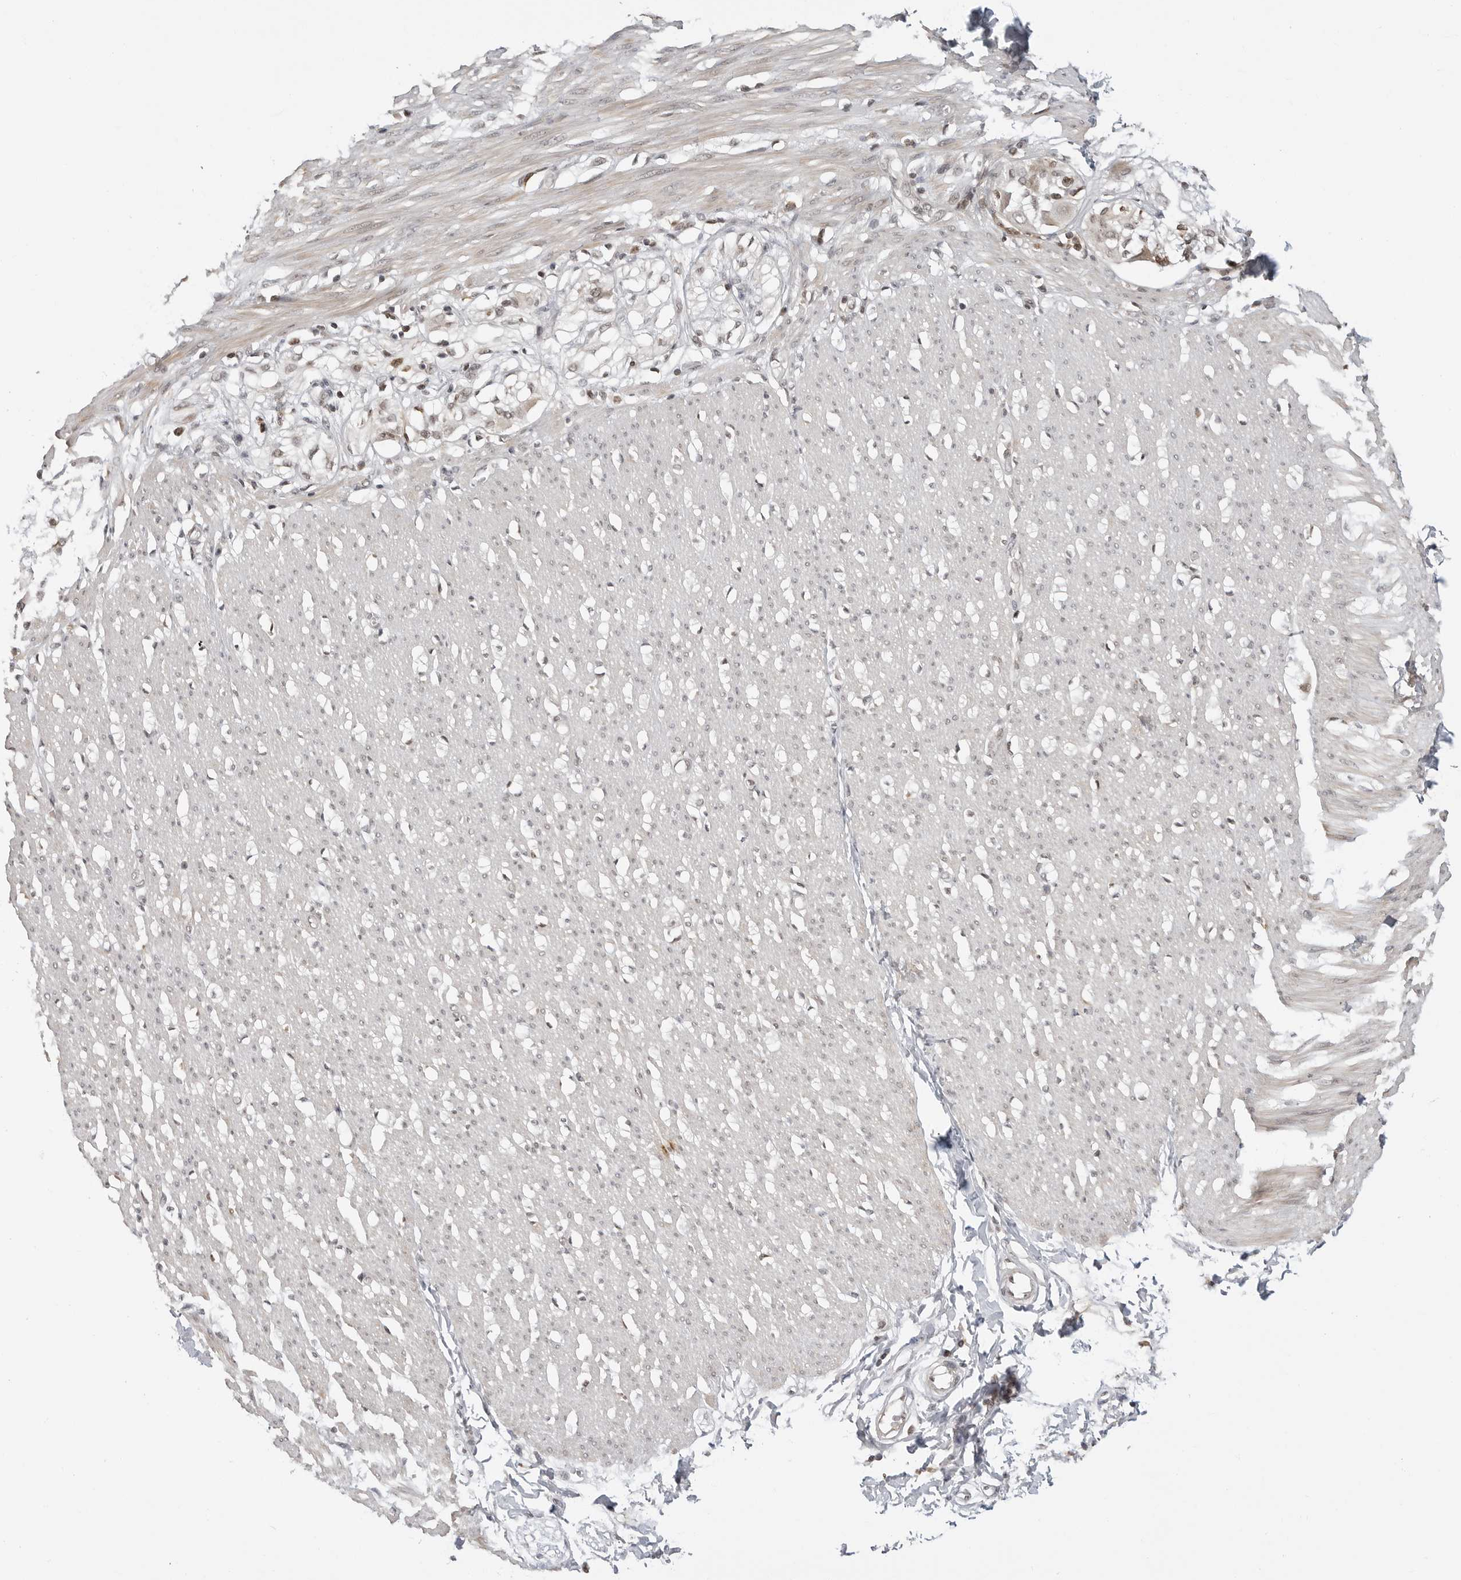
{"staining": {"intensity": "moderate", "quantity": "<25%", "location": "cytoplasmic/membranous,nuclear"}, "tissue": "smooth muscle", "cell_type": "Smooth muscle cells", "image_type": "normal", "snomed": [{"axis": "morphology", "description": "Normal tissue, NOS"}, {"axis": "morphology", "description": "Adenocarcinoma, NOS"}, {"axis": "topography", "description": "Colon"}, {"axis": "topography", "description": "Peripheral nerve tissue"}], "caption": "The histopathology image demonstrates immunohistochemical staining of unremarkable smooth muscle. There is moderate cytoplasmic/membranous,nuclear expression is present in approximately <25% of smooth muscle cells.", "gene": "C8orf33", "patient": {"sex": "male", "age": 14}}